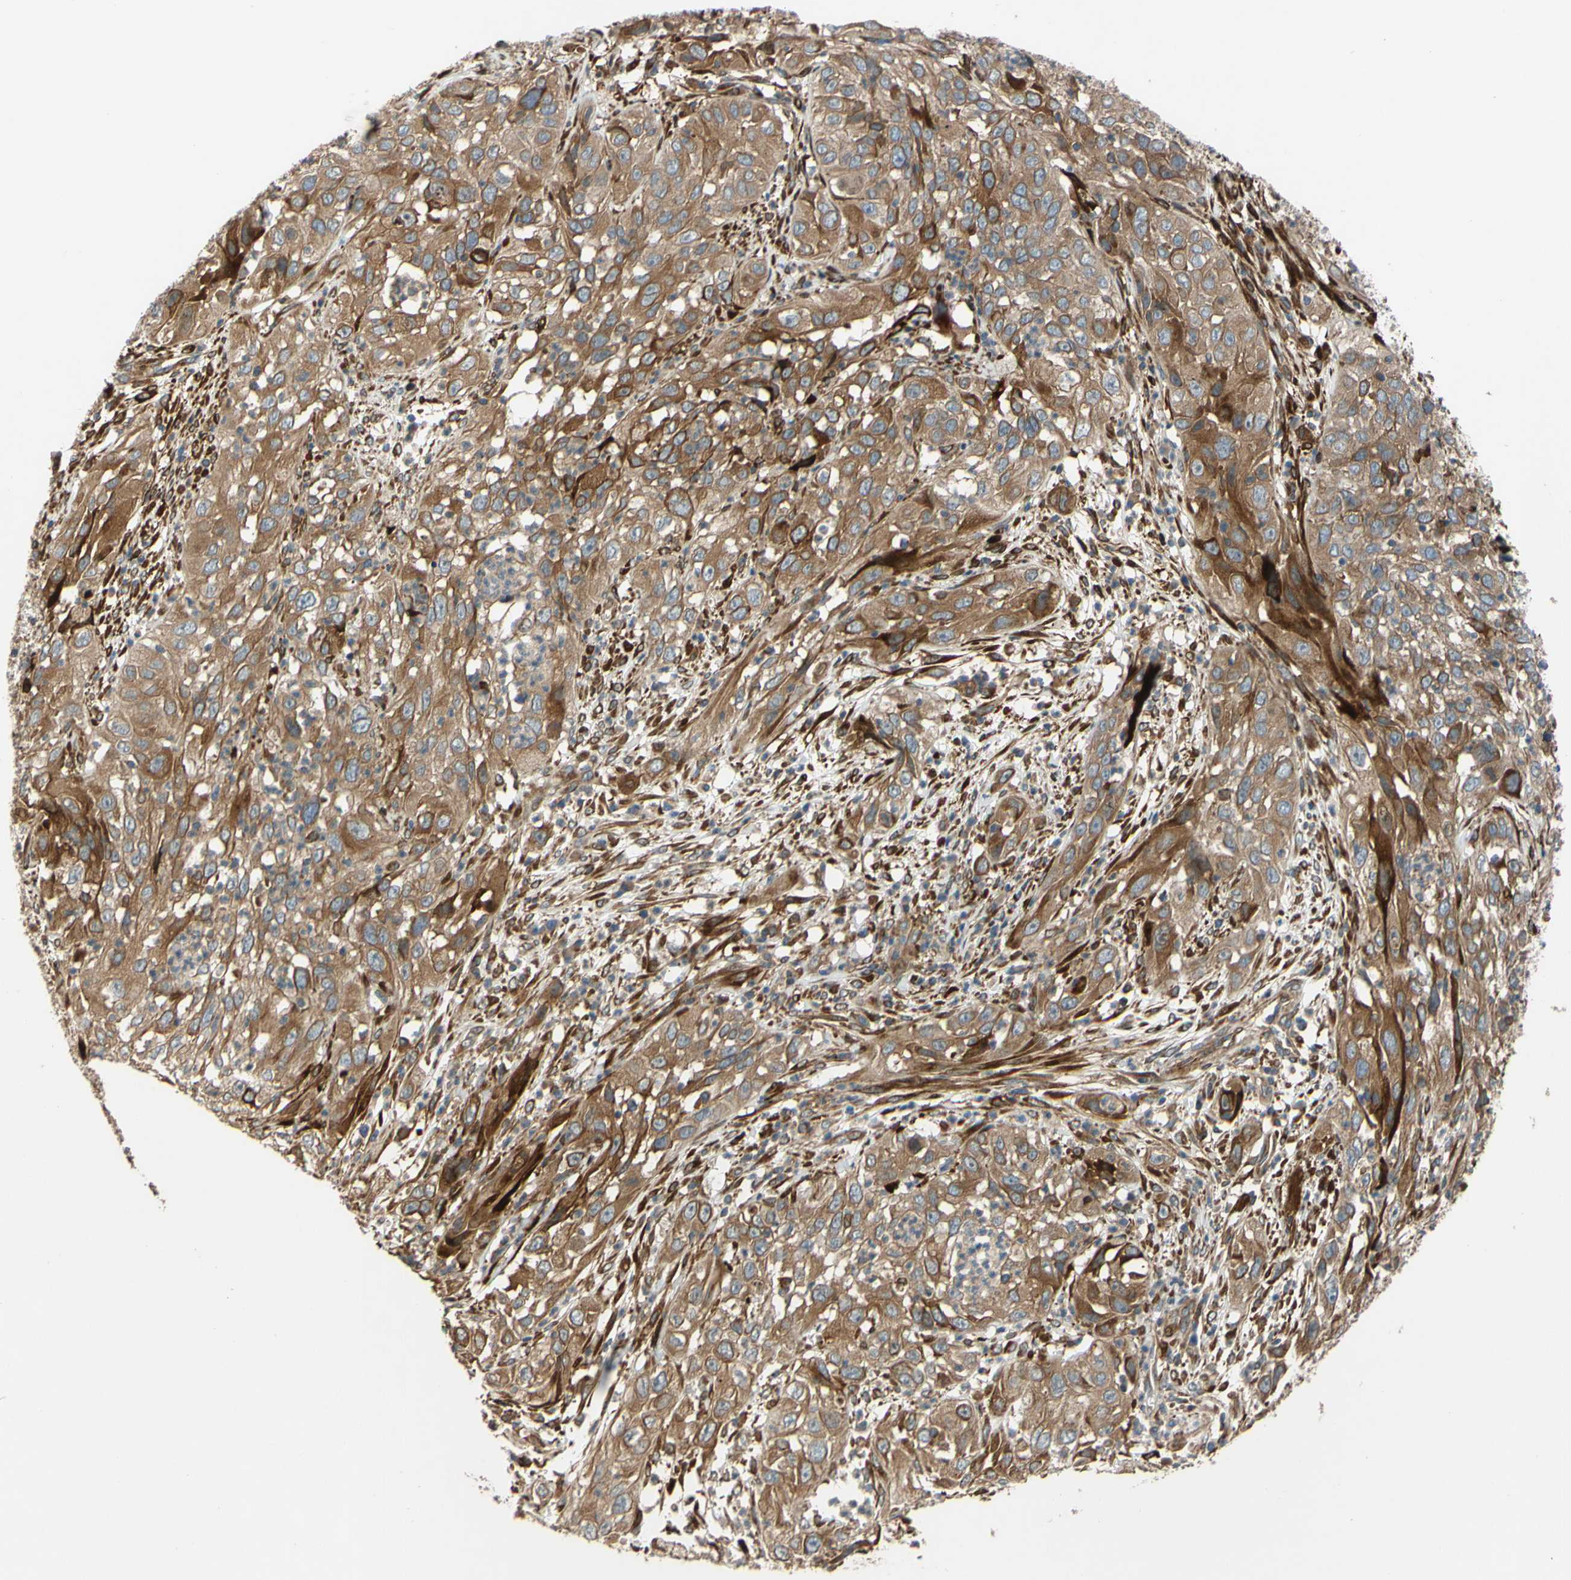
{"staining": {"intensity": "moderate", "quantity": ">75%", "location": "cytoplasmic/membranous"}, "tissue": "cervical cancer", "cell_type": "Tumor cells", "image_type": "cancer", "snomed": [{"axis": "morphology", "description": "Squamous cell carcinoma, NOS"}, {"axis": "topography", "description": "Cervix"}], "caption": "A photomicrograph of human squamous cell carcinoma (cervical) stained for a protein demonstrates moderate cytoplasmic/membranous brown staining in tumor cells. (brown staining indicates protein expression, while blue staining denotes nuclei).", "gene": "SPTLC1", "patient": {"sex": "female", "age": 32}}